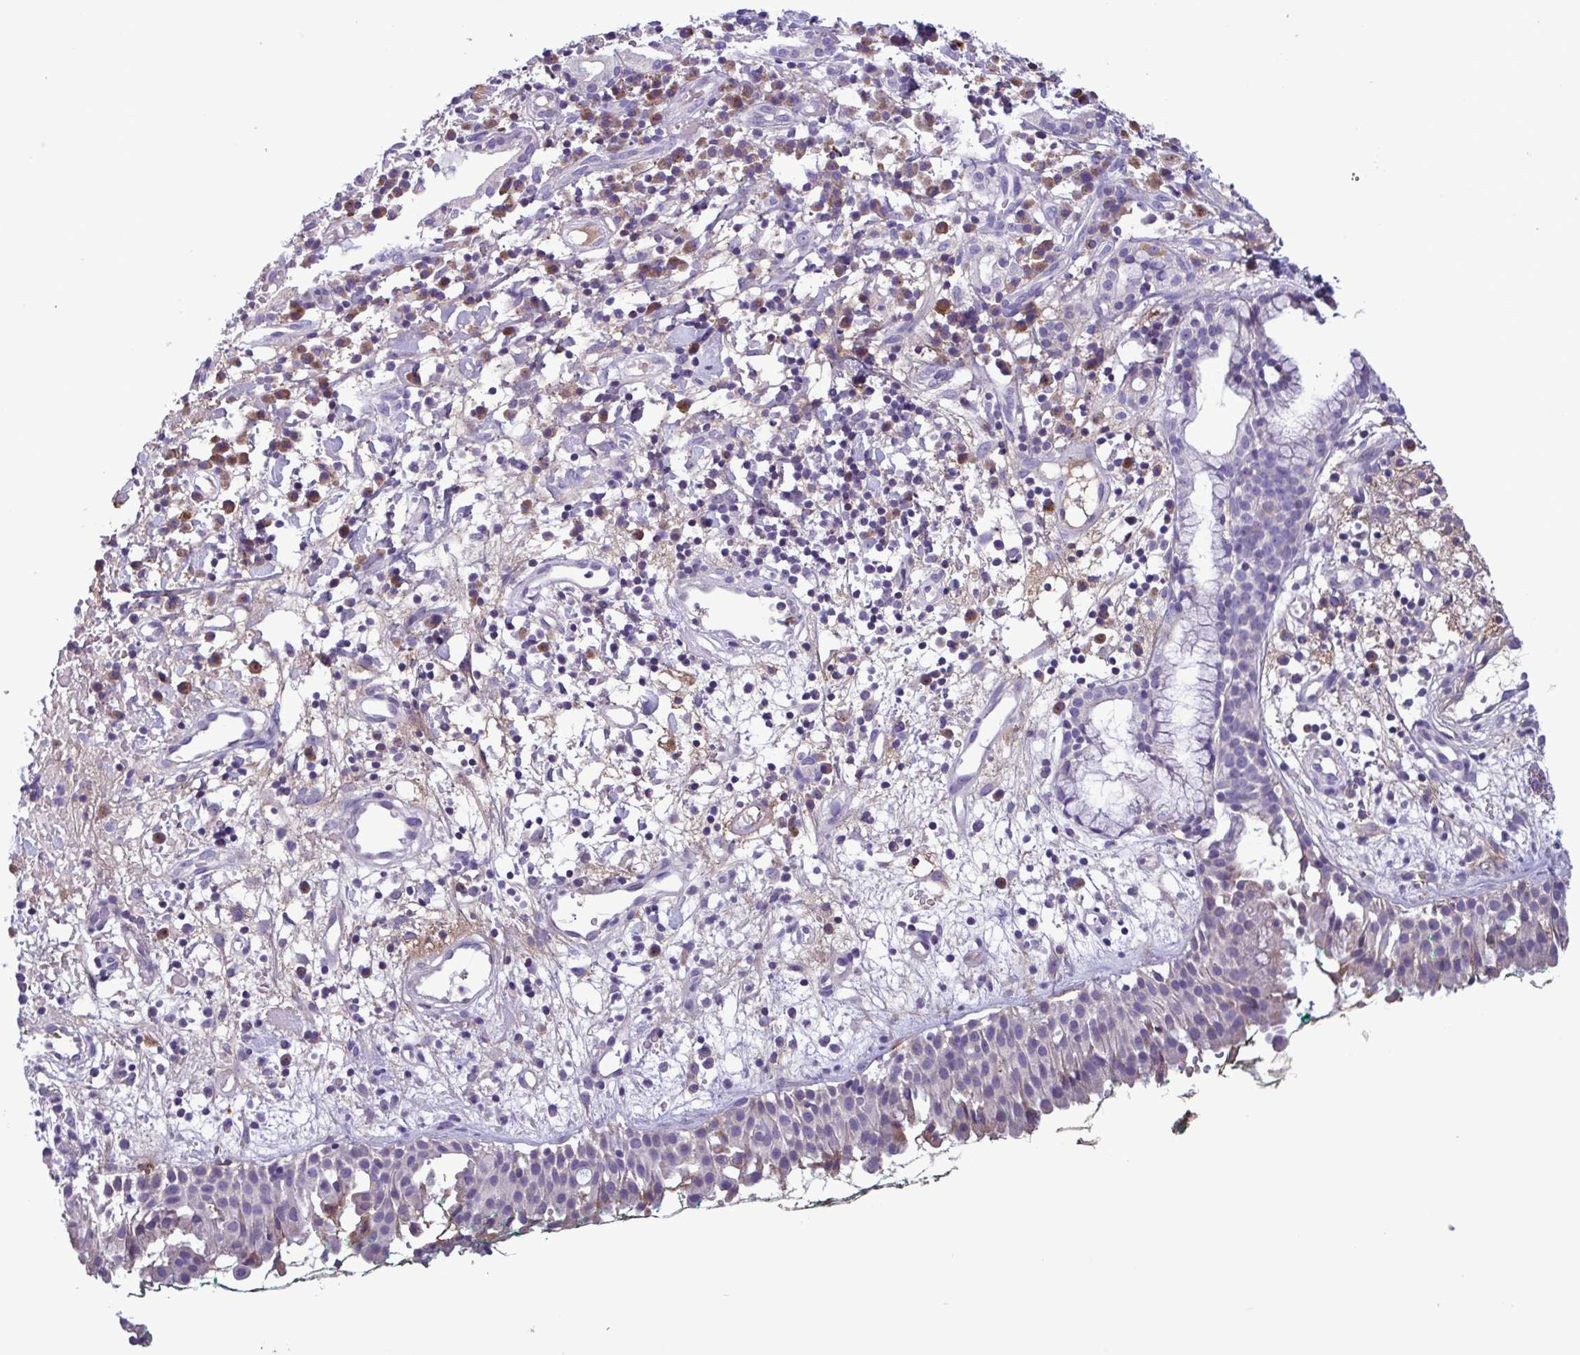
{"staining": {"intensity": "negative", "quantity": "none", "location": "none"}, "tissue": "nasopharynx", "cell_type": "Respiratory epithelial cells", "image_type": "normal", "snomed": [{"axis": "morphology", "description": "Normal tissue, NOS"}, {"axis": "morphology", "description": "Basal cell carcinoma"}, {"axis": "topography", "description": "Cartilage tissue"}, {"axis": "topography", "description": "Nasopharynx"}, {"axis": "topography", "description": "Oral tissue"}], "caption": "High power microscopy micrograph of an immunohistochemistry (IHC) image of unremarkable nasopharynx, revealing no significant staining in respiratory epithelial cells.", "gene": "F13B", "patient": {"sex": "female", "age": 77}}